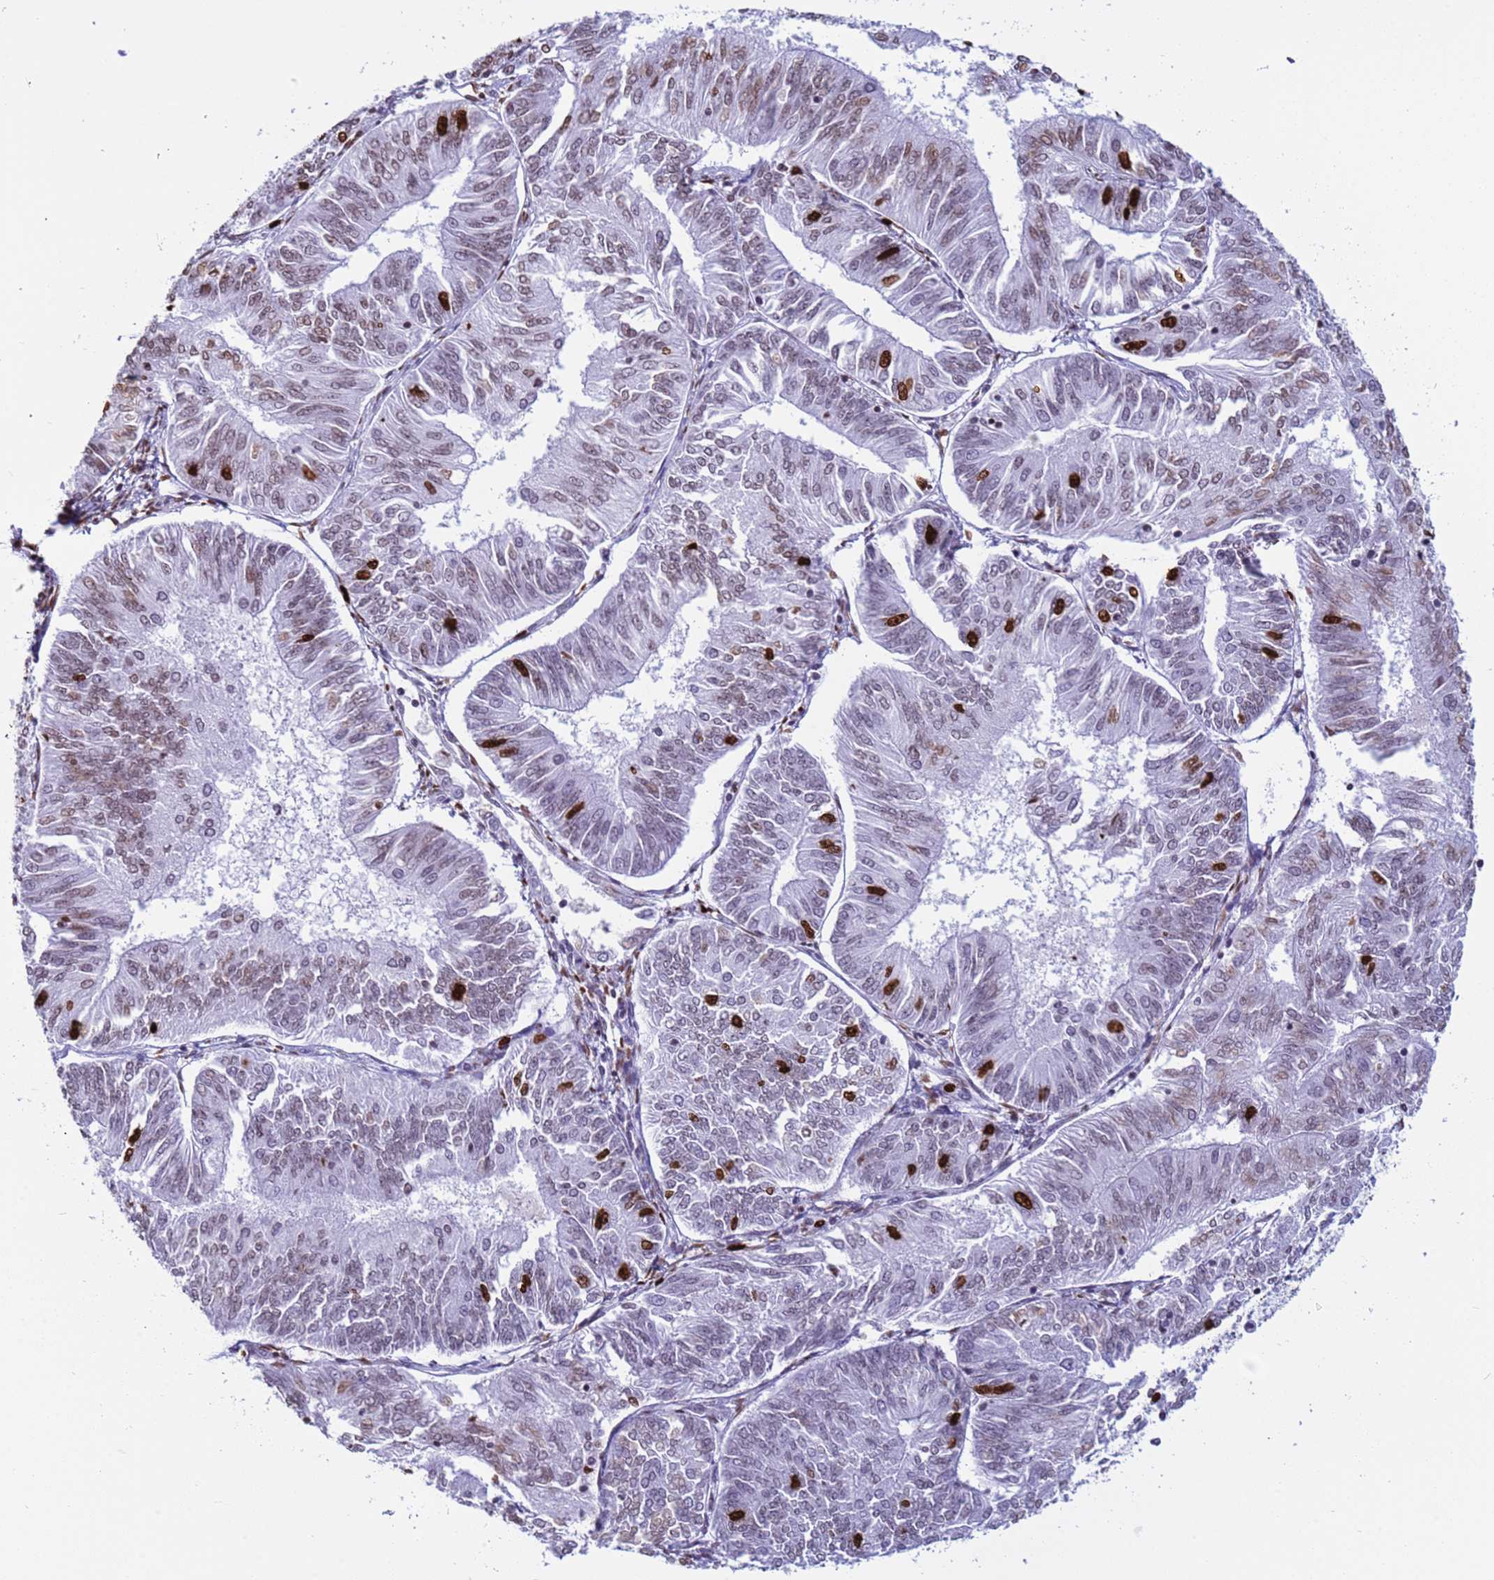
{"staining": {"intensity": "strong", "quantity": "<25%", "location": "nuclear"}, "tissue": "endometrial cancer", "cell_type": "Tumor cells", "image_type": "cancer", "snomed": [{"axis": "morphology", "description": "Adenocarcinoma, NOS"}, {"axis": "topography", "description": "Endometrium"}], "caption": "Immunohistochemical staining of endometrial adenocarcinoma reveals medium levels of strong nuclear expression in approximately <25% of tumor cells.", "gene": "H4C8", "patient": {"sex": "female", "age": 58}}